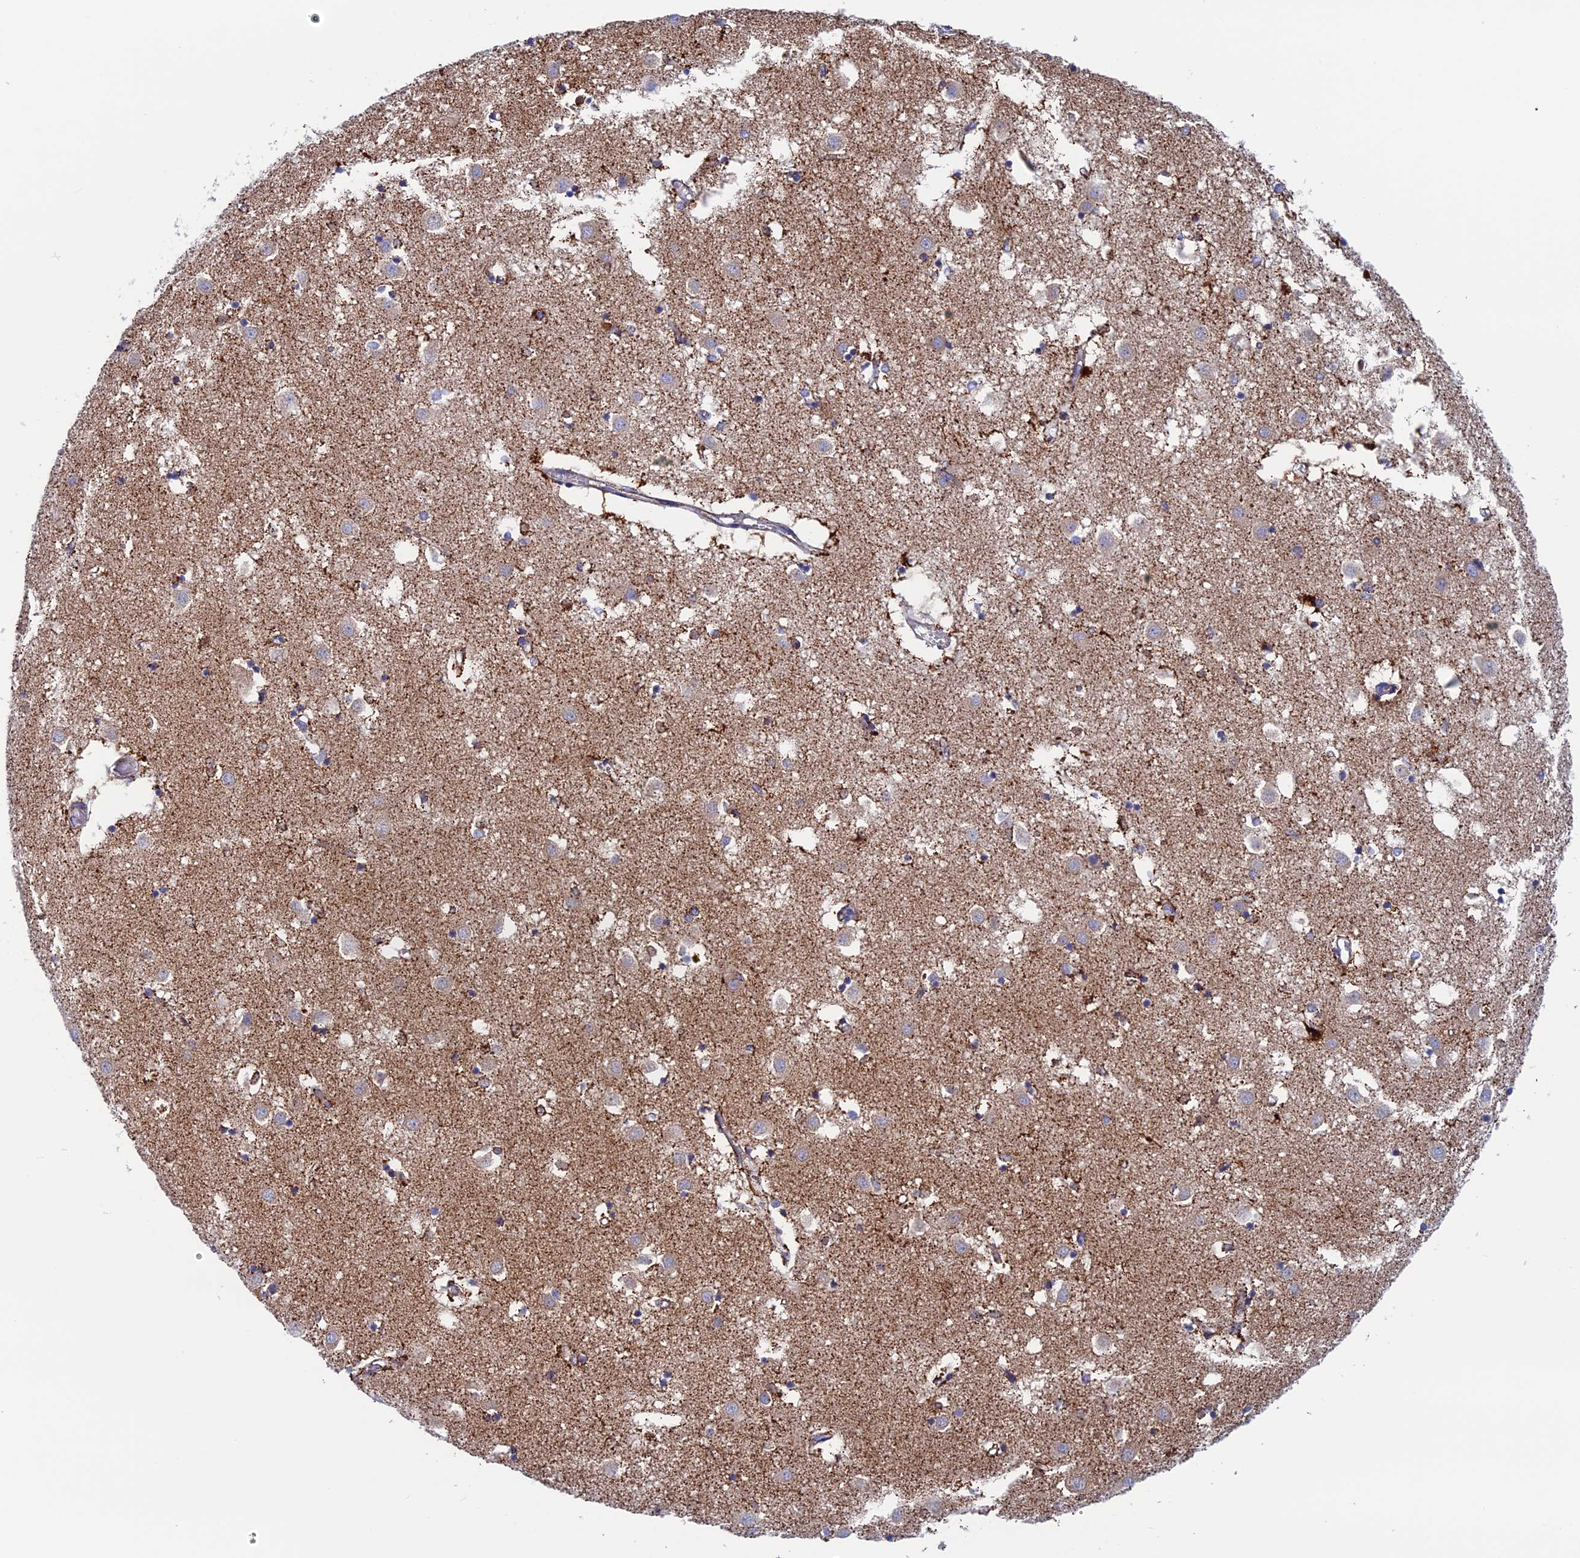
{"staining": {"intensity": "strong", "quantity": "<25%", "location": "cytoplasmic/membranous"}, "tissue": "caudate", "cell_type": "Glial cells", "image_type": "normal", "snomed": [{"axis": "morphology", "description": "Normal tissue, NOS"}, {"axis": "topography", "description": "Lateral ventricle wall"}], "caption": "Human caudate stained with a brown dye shows strong cytoplasmic/membranous positive staining in about <25% of glial cells.", "gene": "WDR83", "patient": {"sex": "male", "age": 70}}